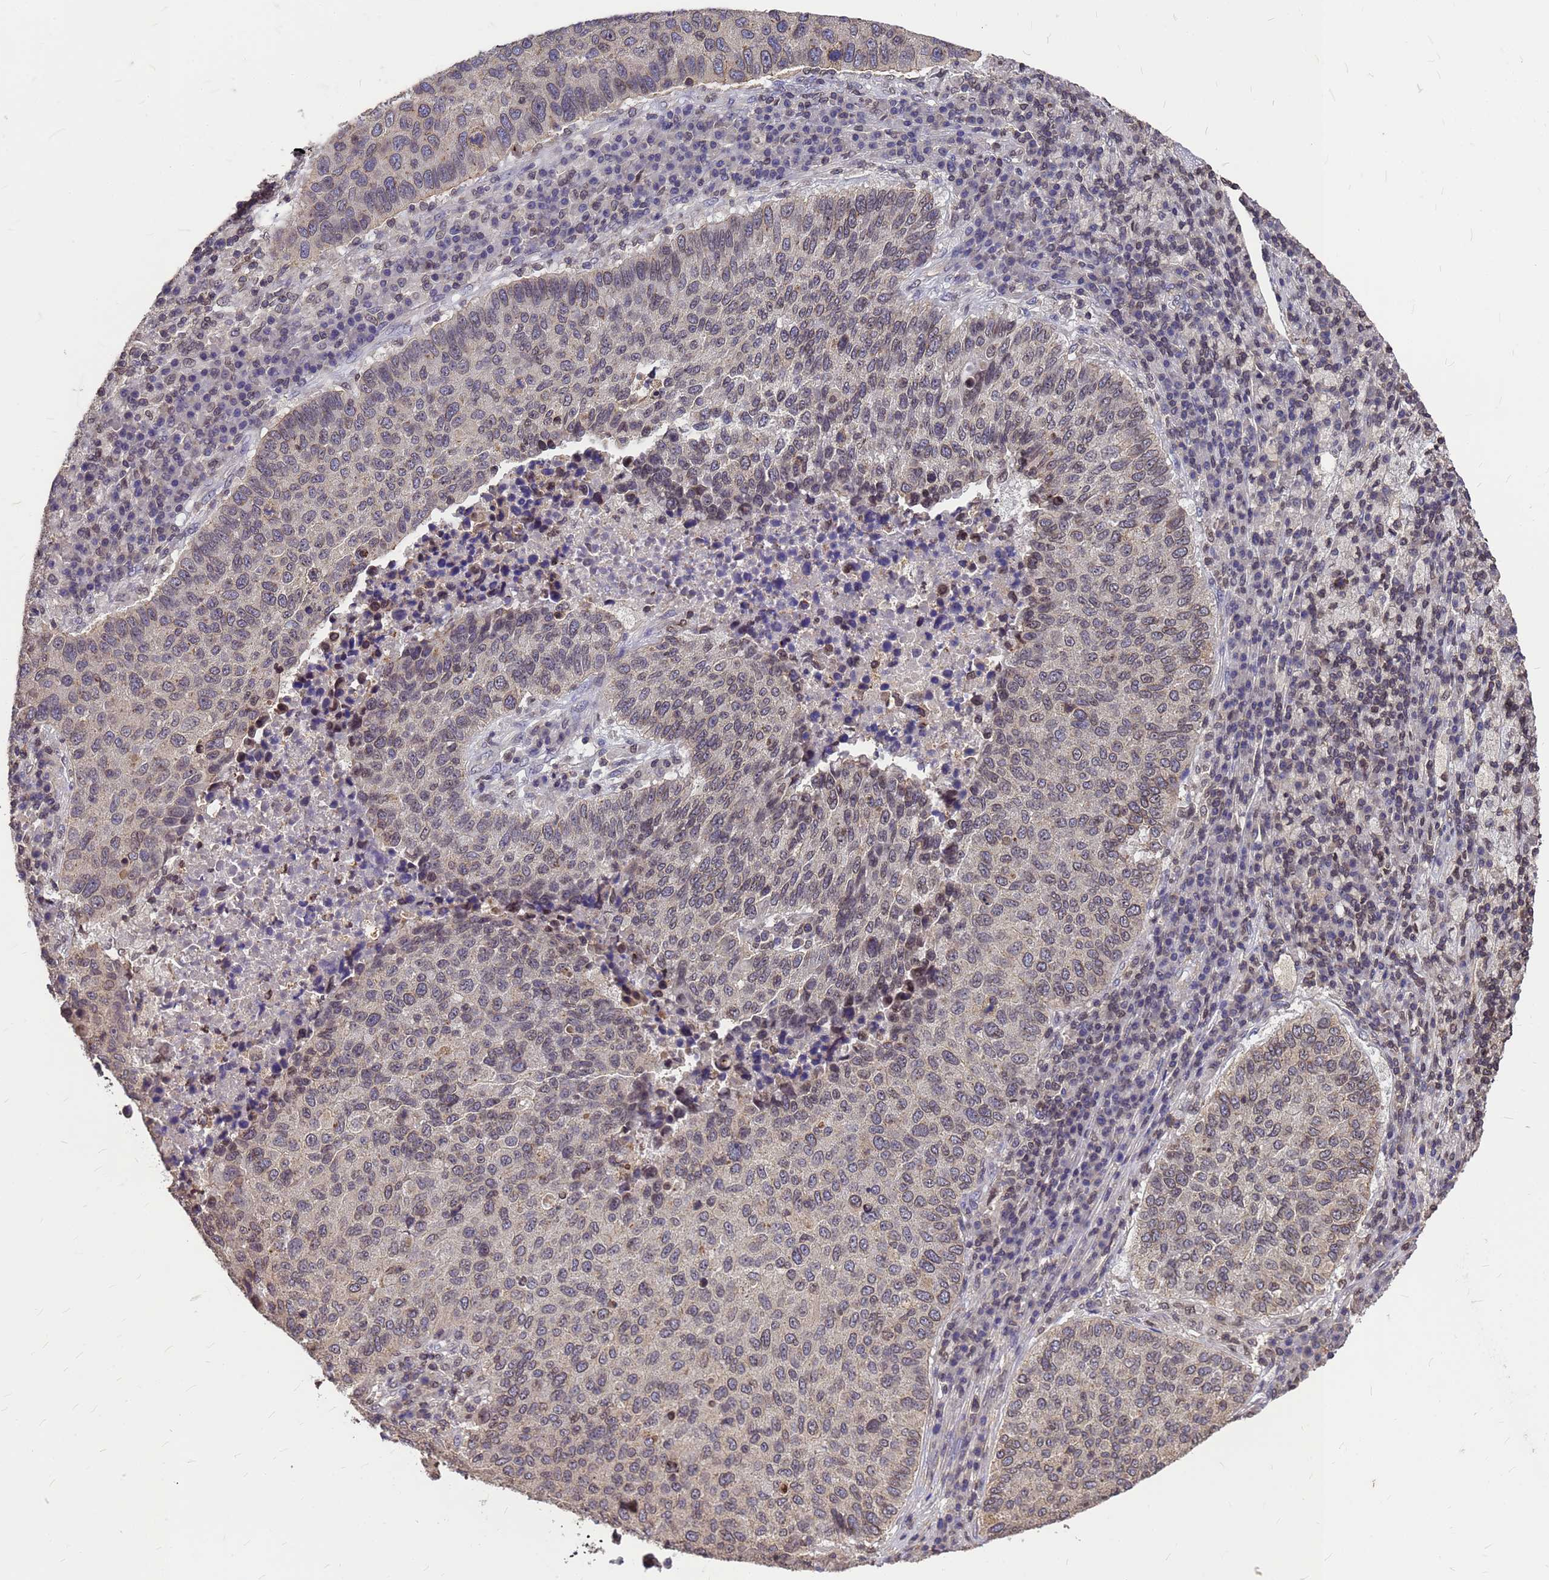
{"staining": {"intensity": "weak", "quantity": "<25%", "location": "cytoplasmic/membranous"}, "tissue": "lung cancer", "cell_type": "Tumor cells", "image_type": "cancer", "snomed": [{"axis": "morphology", "description": "Squamous cell carcinoma, NOS"}, {"axis": "topography", "description": "Lung"}], "caption": "DAB (3,3'-diaminobenzidine) immunohistochemical staining of human lung squamous cell carcinoma exhibits no significant expression in tumor cells.", "gene": "C1orf35", "patient": {"sex": "male", "age": 73}}